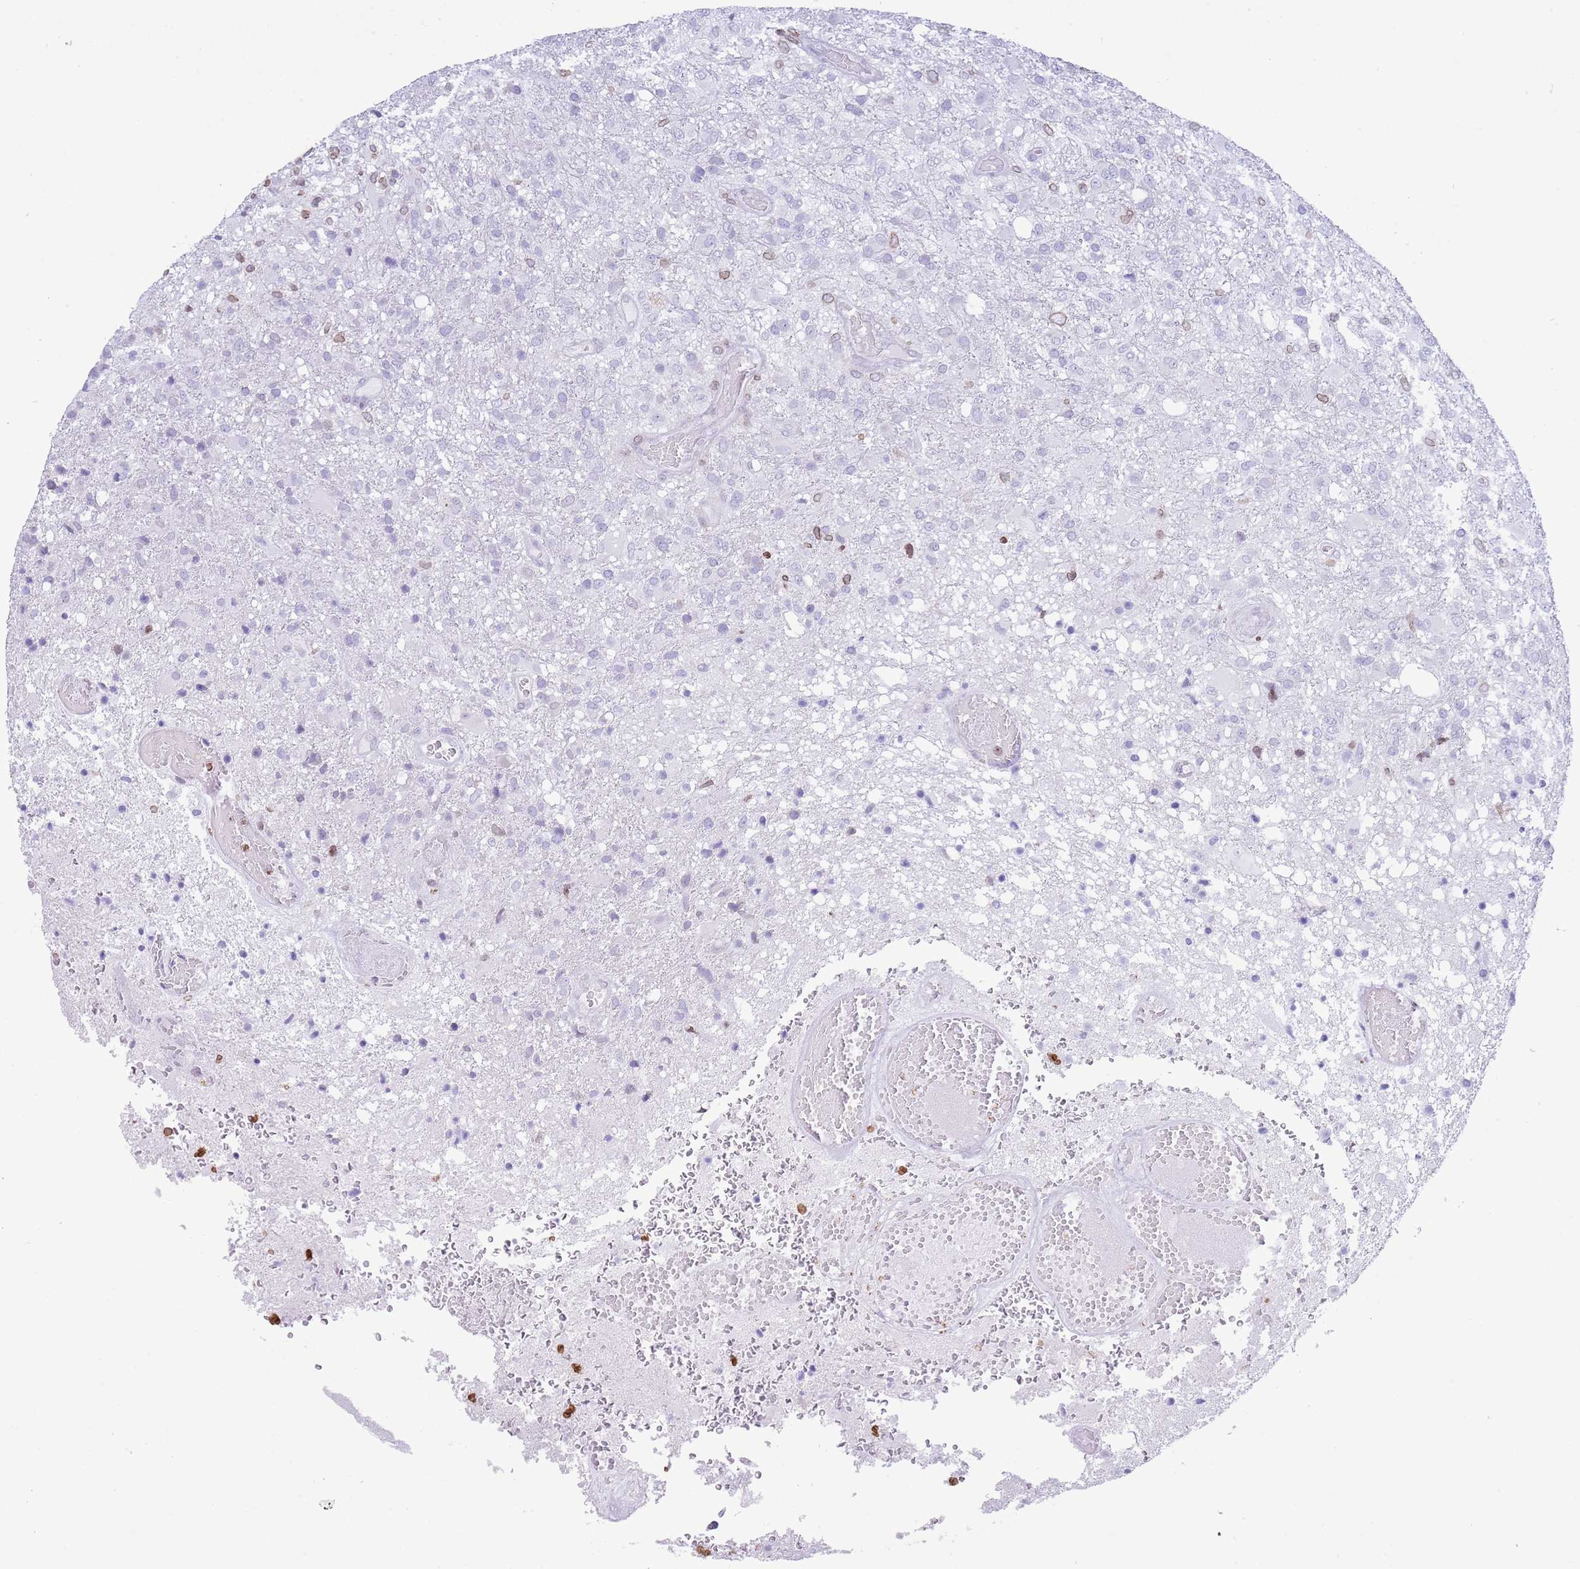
{"staining": {"intensity": "weak", "quantity": "<25%", "location": "cytoplasmic/membranous,nuclear"}, "tissue": "glioma", "cell_type": "Tumor cells", "image_type": "cancer", "snomed": [{"axis": "morphology", "description": "Glioma, malignant, High grade"}, {"axis": "topography", "description": "Brain"}], "caption": "High-grade glioma (malignant) stained for a protein using IHC demonstrates no staining tumor cells.", "gene": "LBR", "patient": {"sex": "female", "age": 74}}